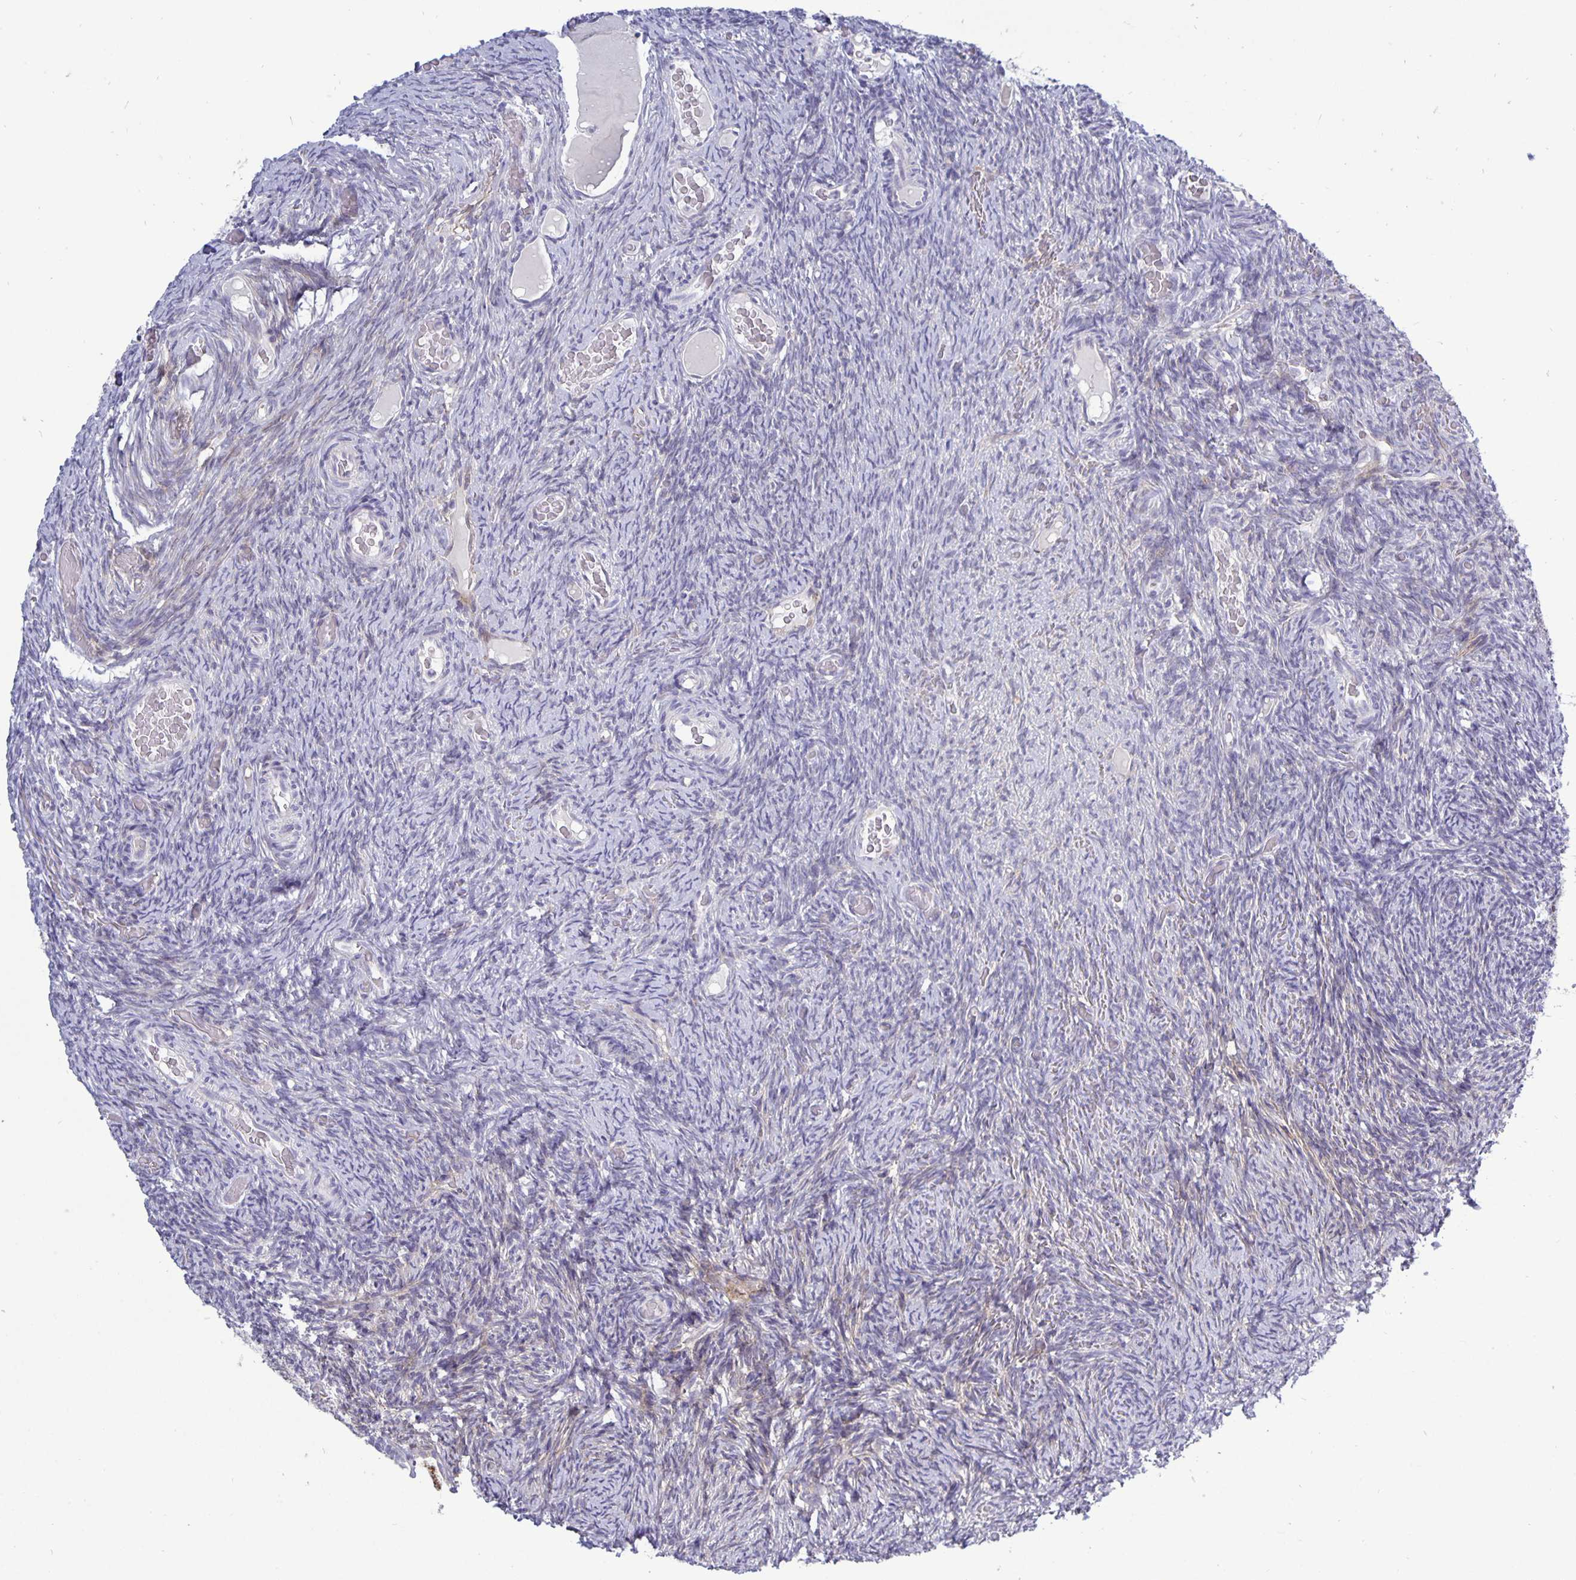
{"staining": {"intensity": "moderate", "quantity": "<25%", "location": "cytoplasmic/membranous"}, "tissue": "ovary", "cell_type": "Follicle cells", "image_type": "normal", "snomed": [{"axis": "morphology", "description": "Normal tissue, NOS"}, {"axis": "topography", "description": "Ovary"}], "caption": "Follicle cells show low levels of moderate cytoplasmic/membranous positivity in about <25% of cells in benign human ovary. The staining was performed using DAB (3,3'-diaminobenzidine), with brown indicating positive protein expression. Nuclei are stained blue with hematoxylin.", "gene": "ERBB2", "patient": {"sex": "female", "age": 34}}